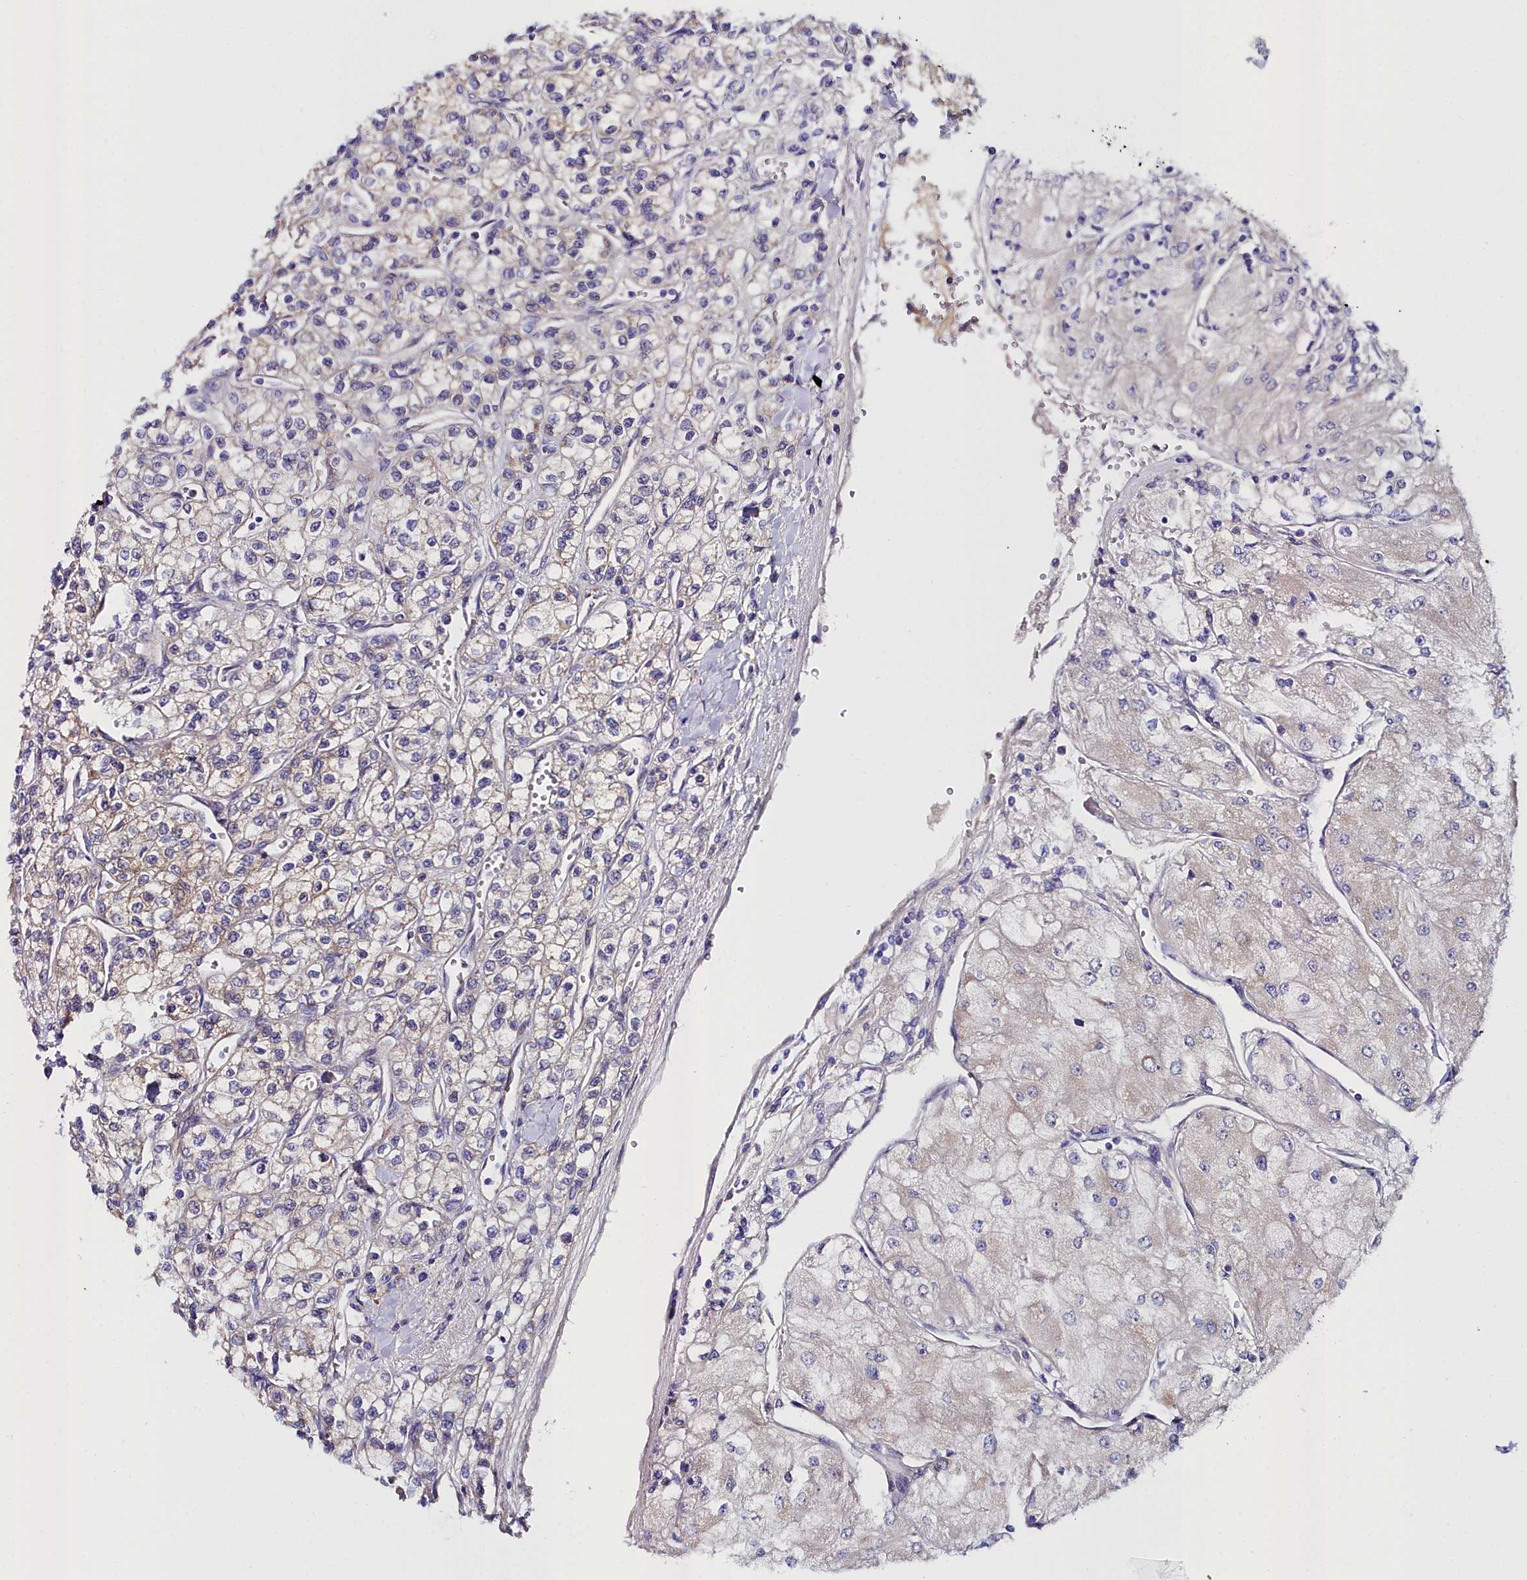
{"staining": {"intensity": "negative", "quantity": "none", "location": "none"}, "tissue": "renal cancer", "cell_type": "Tumor cells", "image_type": "cancer", "snomed": [{"axis": "morphology", "description": "Adenocarcinoma, NOS"}, {"axis": "topography", "description": "Kidney"}], "caption": "Tumor cells are negative for brown protein staining in renal cancer.", "gene": "SLC49A3", "patient": {"sex": "male", "age": 80}}